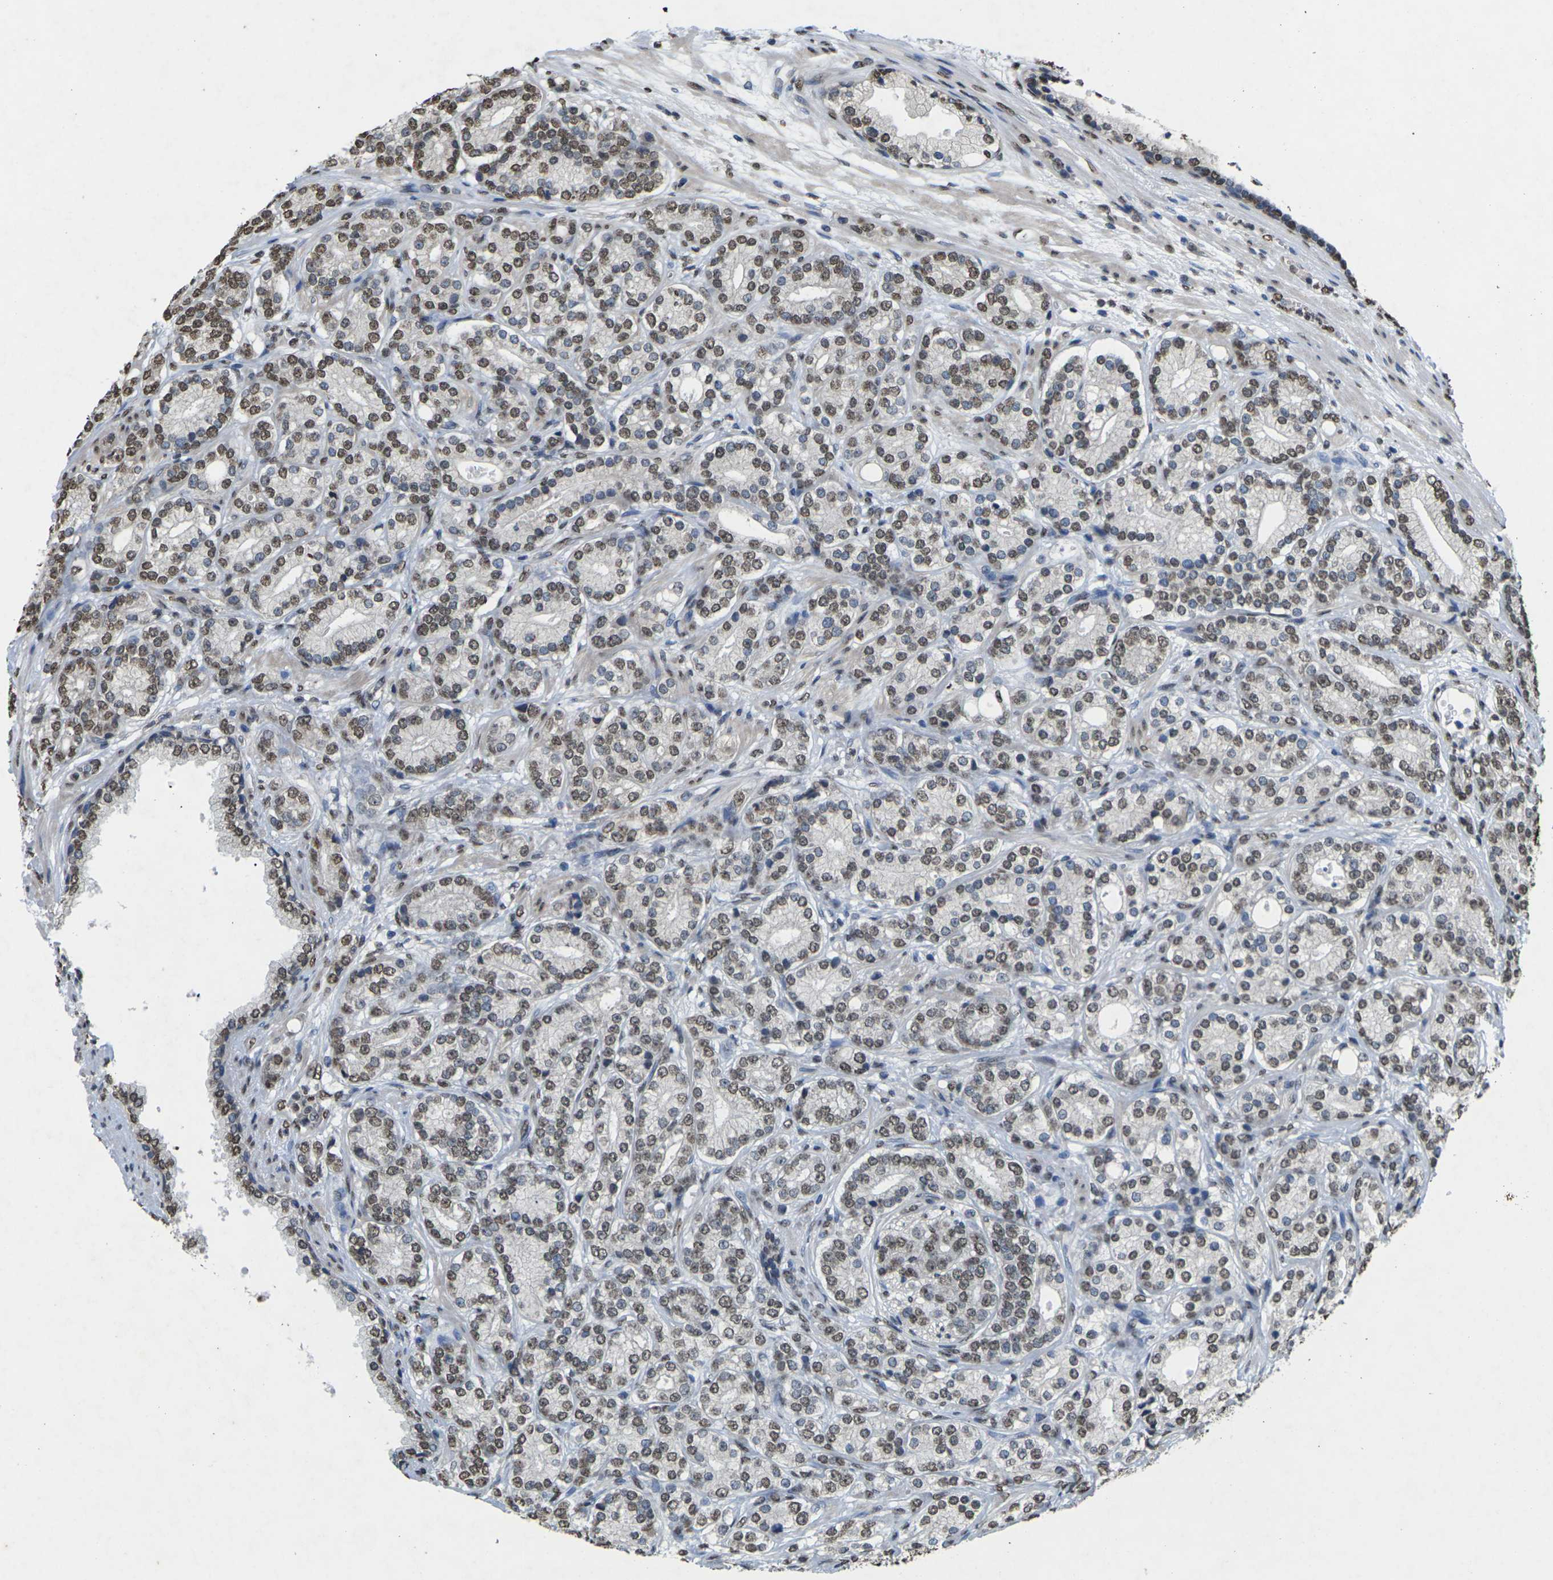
{"staining": {"intensity": "moderate", "quantity": ">75%", "location": "nuclear"}, "tissue": "prostate cancer", "cell_type": "Tumor cells", "image_type": "cancer", "snomed": [{"axis": "morphology", "description": "Adenocarcinoma, High grade"}, {"axis": "topography", "description": "Prostate"}], "caption": "Immunohistochemical staining of prostate high-grade adenocarcinoma shows medium levels of moderate nuclear protein staining in about >75% of tumor cells. Nuclei are stained in blue.", "gene": "EMSY", "patient": {"sex": "male", "age": 61}}